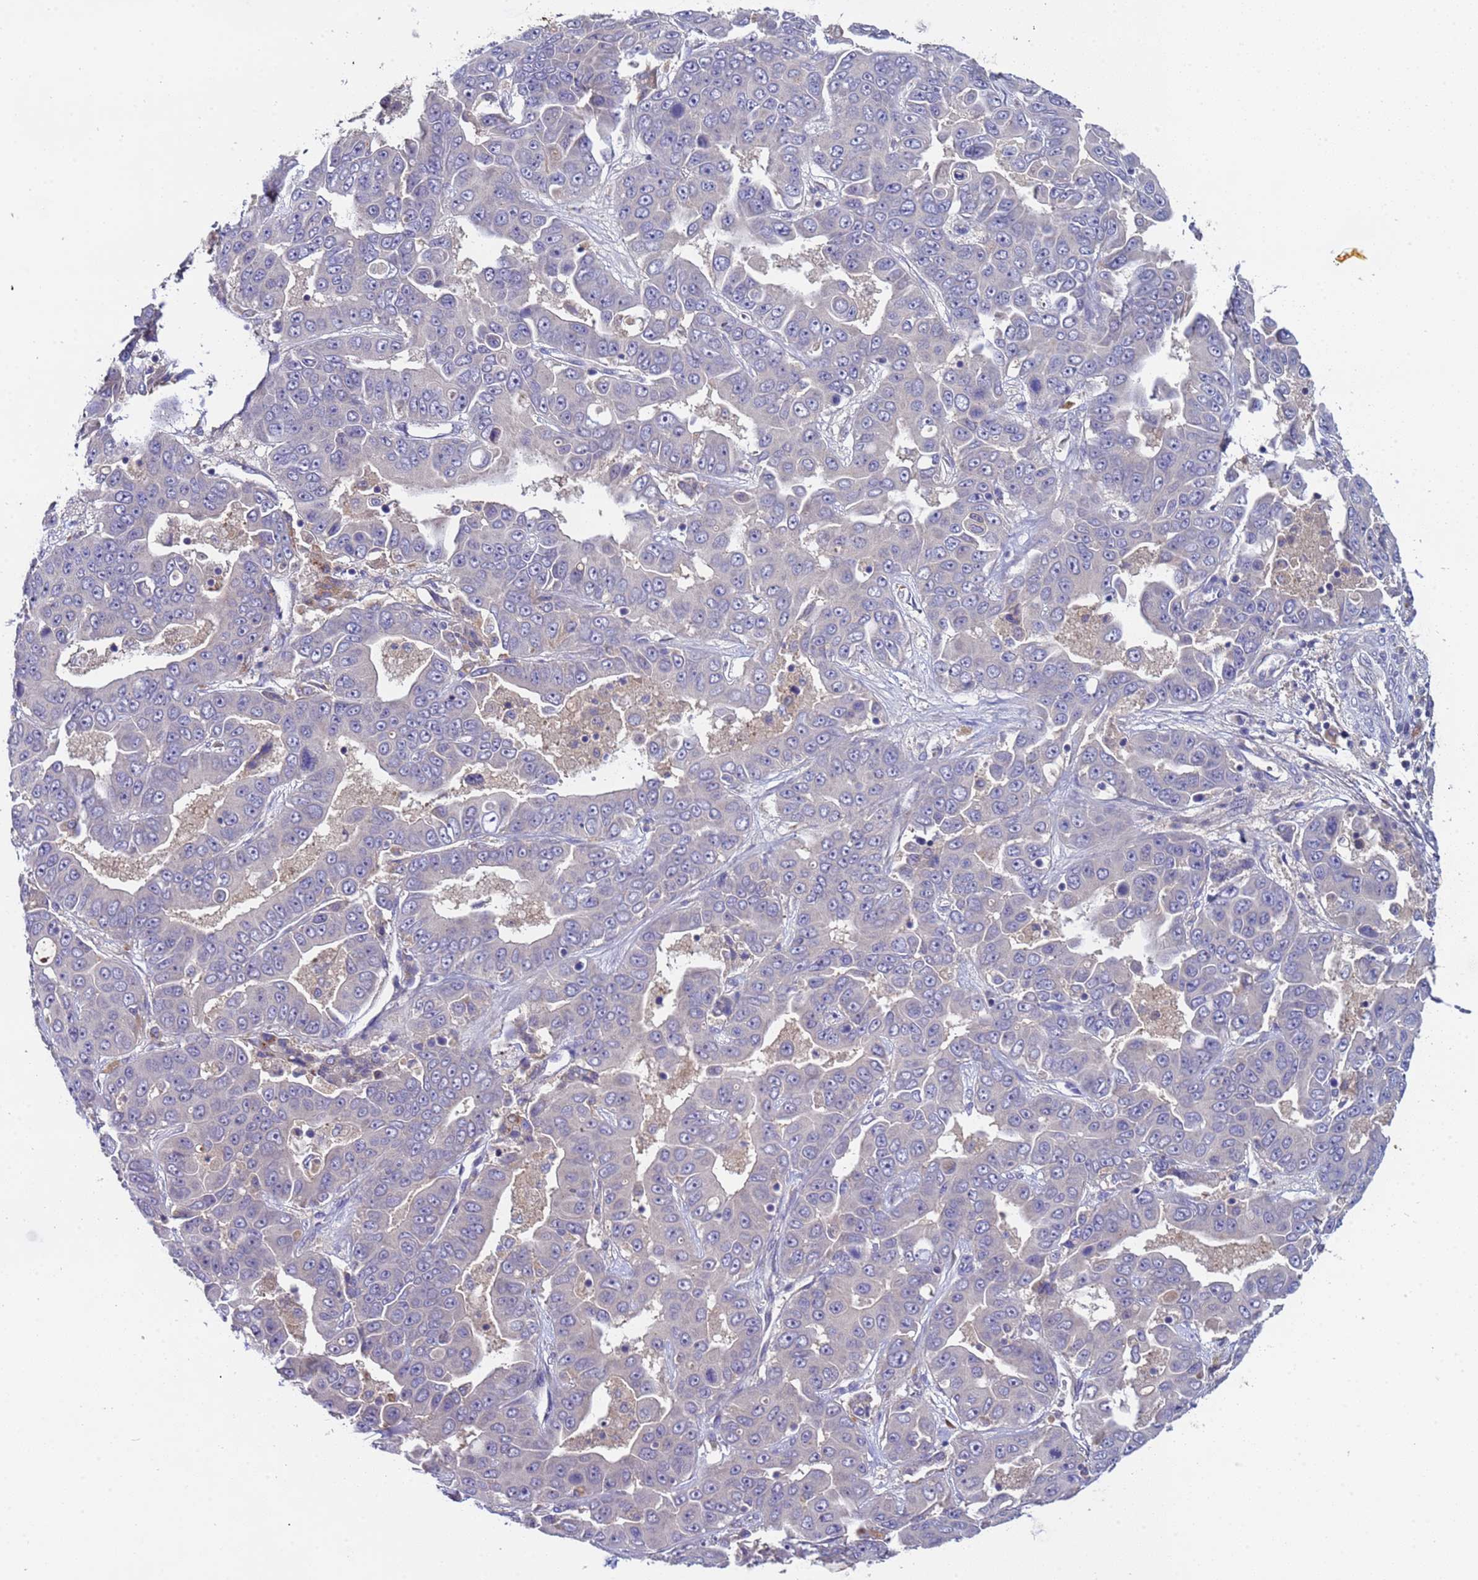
{"staining": {"intensity": "negative", "quantity": "none", "location": "none"}, "tissue": "liver cancer", "cell_type": "Tumor cells", "image_type": "cancer", "snomed": [{"axis": "morphology", "description": "Cholangiocarcinoma"}, {"axis": "topography", "description": "Liver"}], "caption": "Immunohistochemistry (IHC) of liver cholangiocarcinoma reveals no positivity in tumor cells. (DAB (3,3'-diaminobenzidine) IHC with hematoxylin counter stain).", "gene": "ZNF248", "patient": {"sex": "female", "age": 52}}